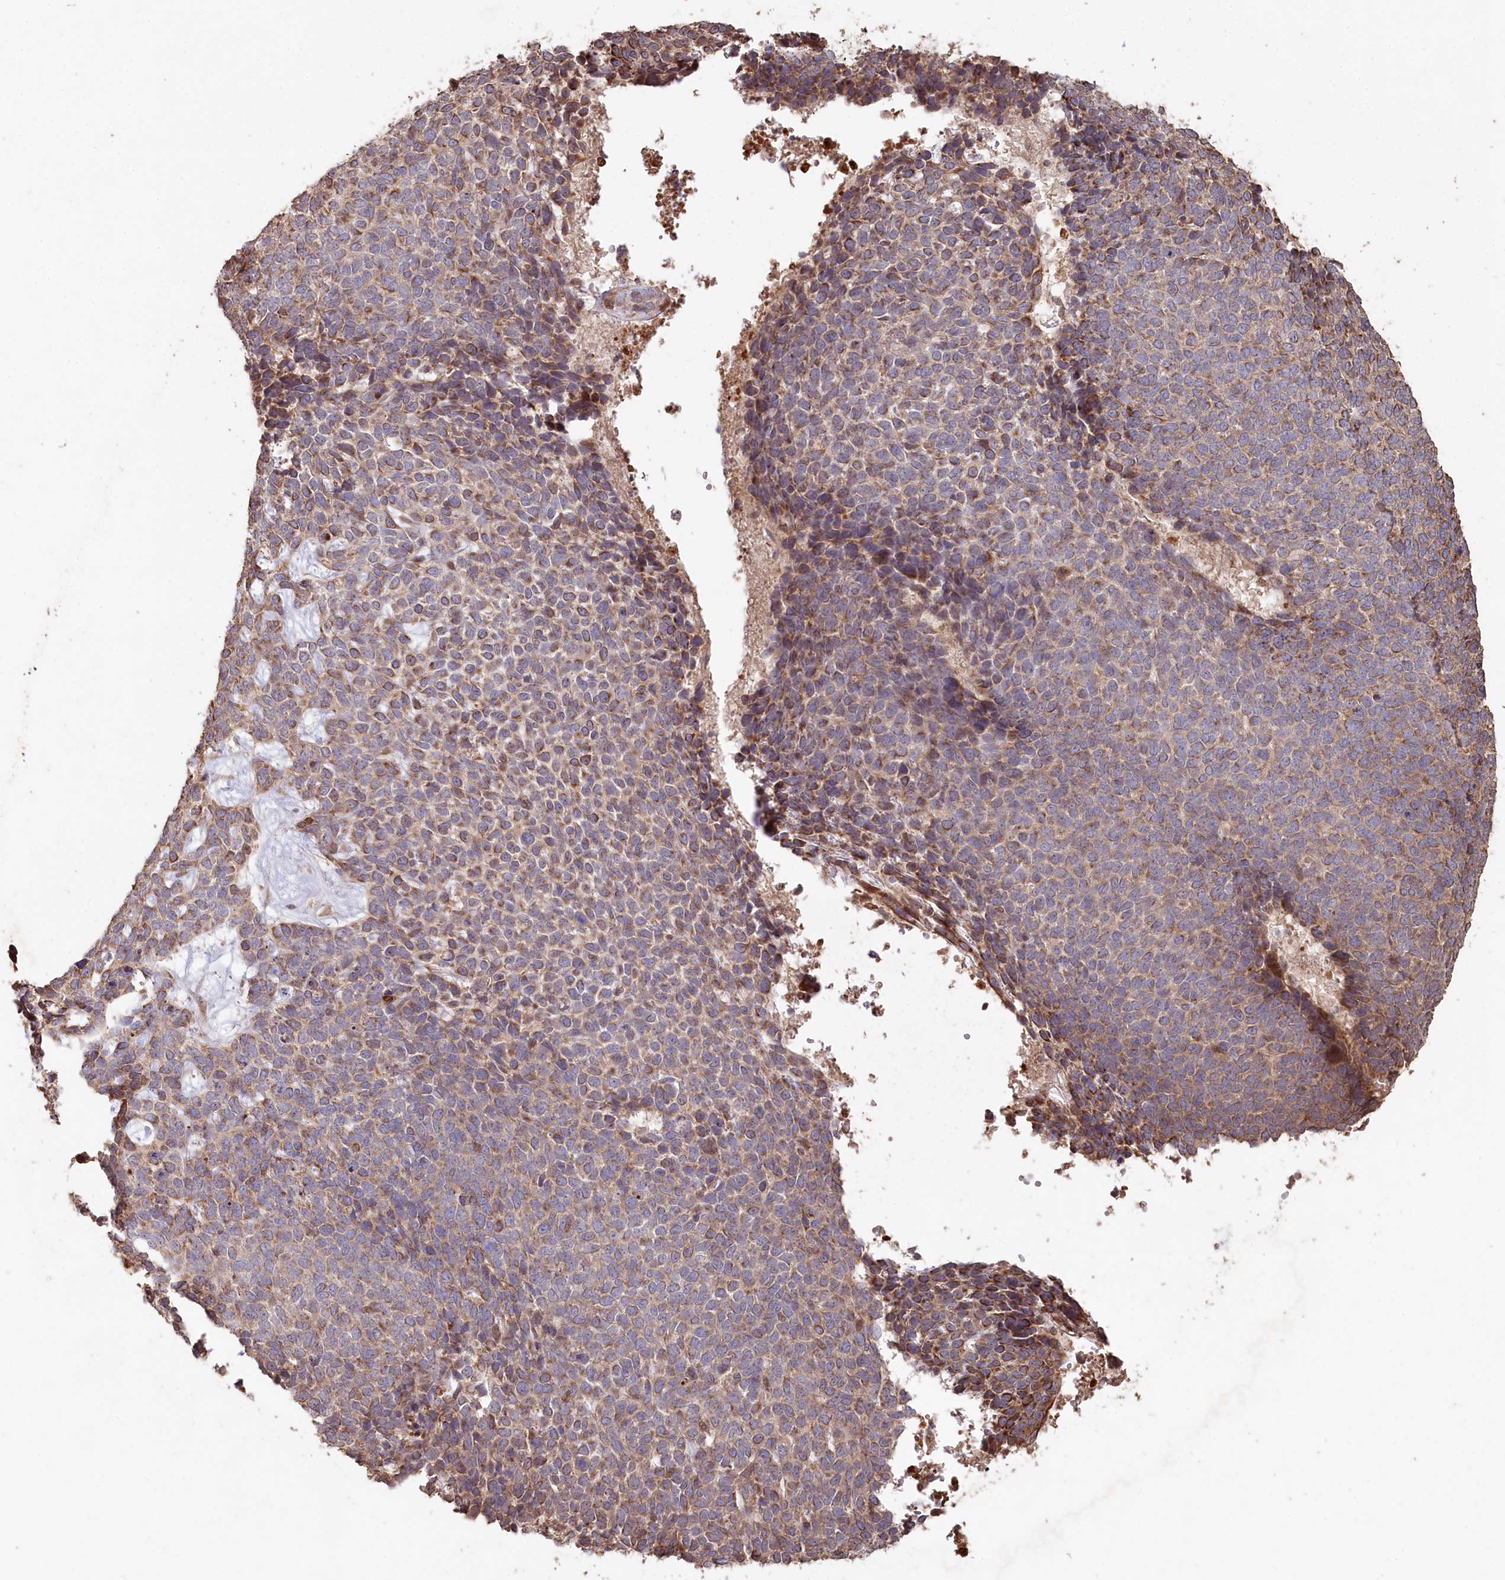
{"staining": {"intensity": "moderate", "quantity": "25%-75%", "location": "cytoplasmic/membranous"}, "tissue": "skin cancer", "cell_type": "Tumor cells", "image_type": "cancer", "snomed": [{"axis": "morphology", "description": "Basal cell carcinoma"}, {"axis": "topography", "description": "Skin"}], "caption": "The immunohistochemical stain highlights moderate cytoplasmic/membranous positivity in tumor cells of skin basal cell carcinoma tissue.", "gene": "HAL", "patient": {"sex": "female", "age": 84}}